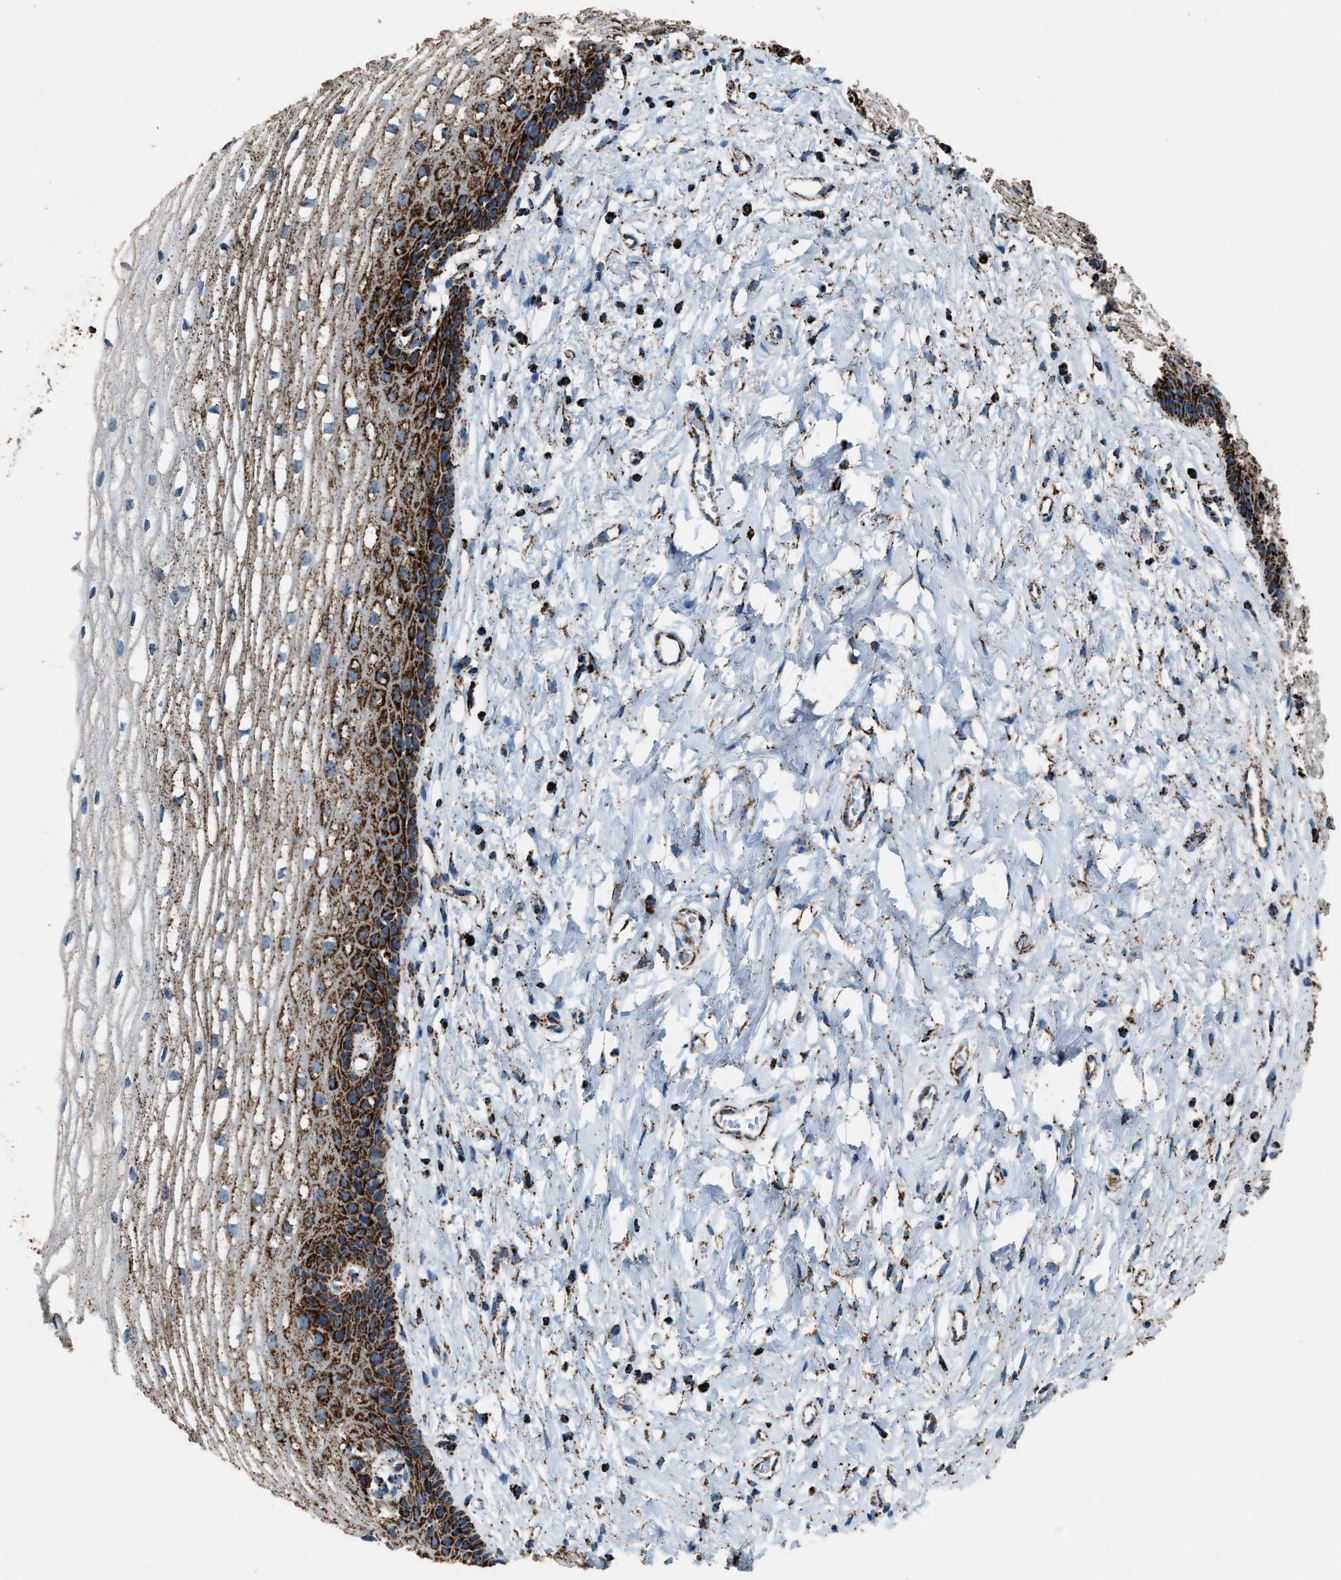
{"staining": {"intensity": "strong", "quantity": ">75%", "location": "cytoplasmic/membranous"}, "tissue": "cervix", "cell_type": "Glandular cells", "image_type": "normal", "snomed": [{"axis": "morphology", "description": "Normal tissue, NOS"}, {"axis": "topography", "description": "Cervix"}], "caption": "Protein staining exhibits strong cytoplasmic/membranous expression in approximately >75% of glandular cells in unremarkable cervix. (IHC, brightfield microscopy, high magnification).", "gene": "MDH2", "patient": {"sex": "female", "age": 77}}